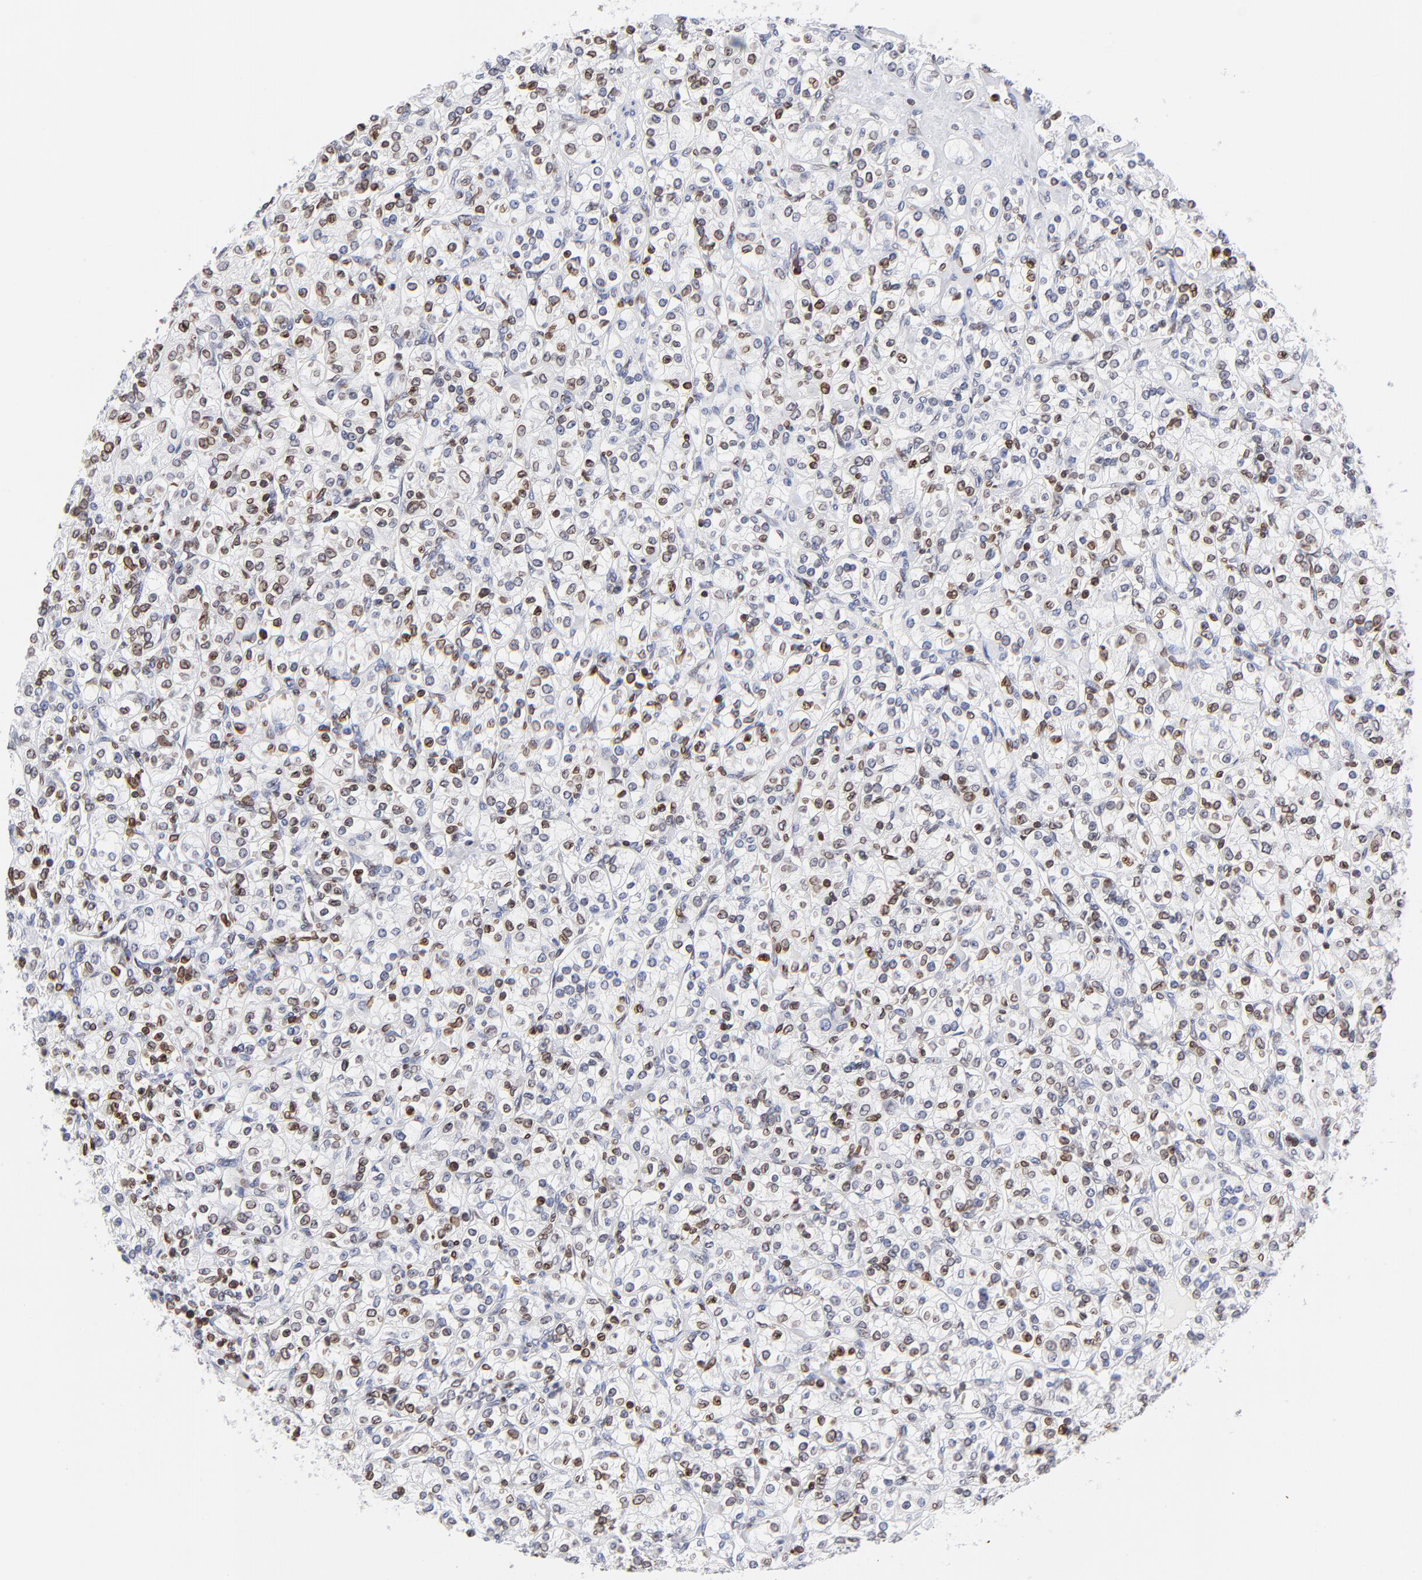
{"staining": {"intensity": "moderate", "quantity": "25%-75%", "location": "cytoplasmic/membranous,nuclear"}, "tissue": "renal cancer", "cell_type": "Tumor cells", "image_type": "cancer", "snomed": [{"axis": "morphology", "description": "Adenocarcinoma, NOS"}, {"axis": "topography", "description": "Kidney"}], "caption": "The histopathology image shows a brown stain indicating the presence of a protein in the cytoplasmic/membranous and nuclear of tumor cells in renal cancer. (DAB (3,3'-diaminobenzidine) IHC, brown staining for protein, blue staining for nuclei).", "gene": "THAP7", "patient": {"sex": "male", "age": 77}}